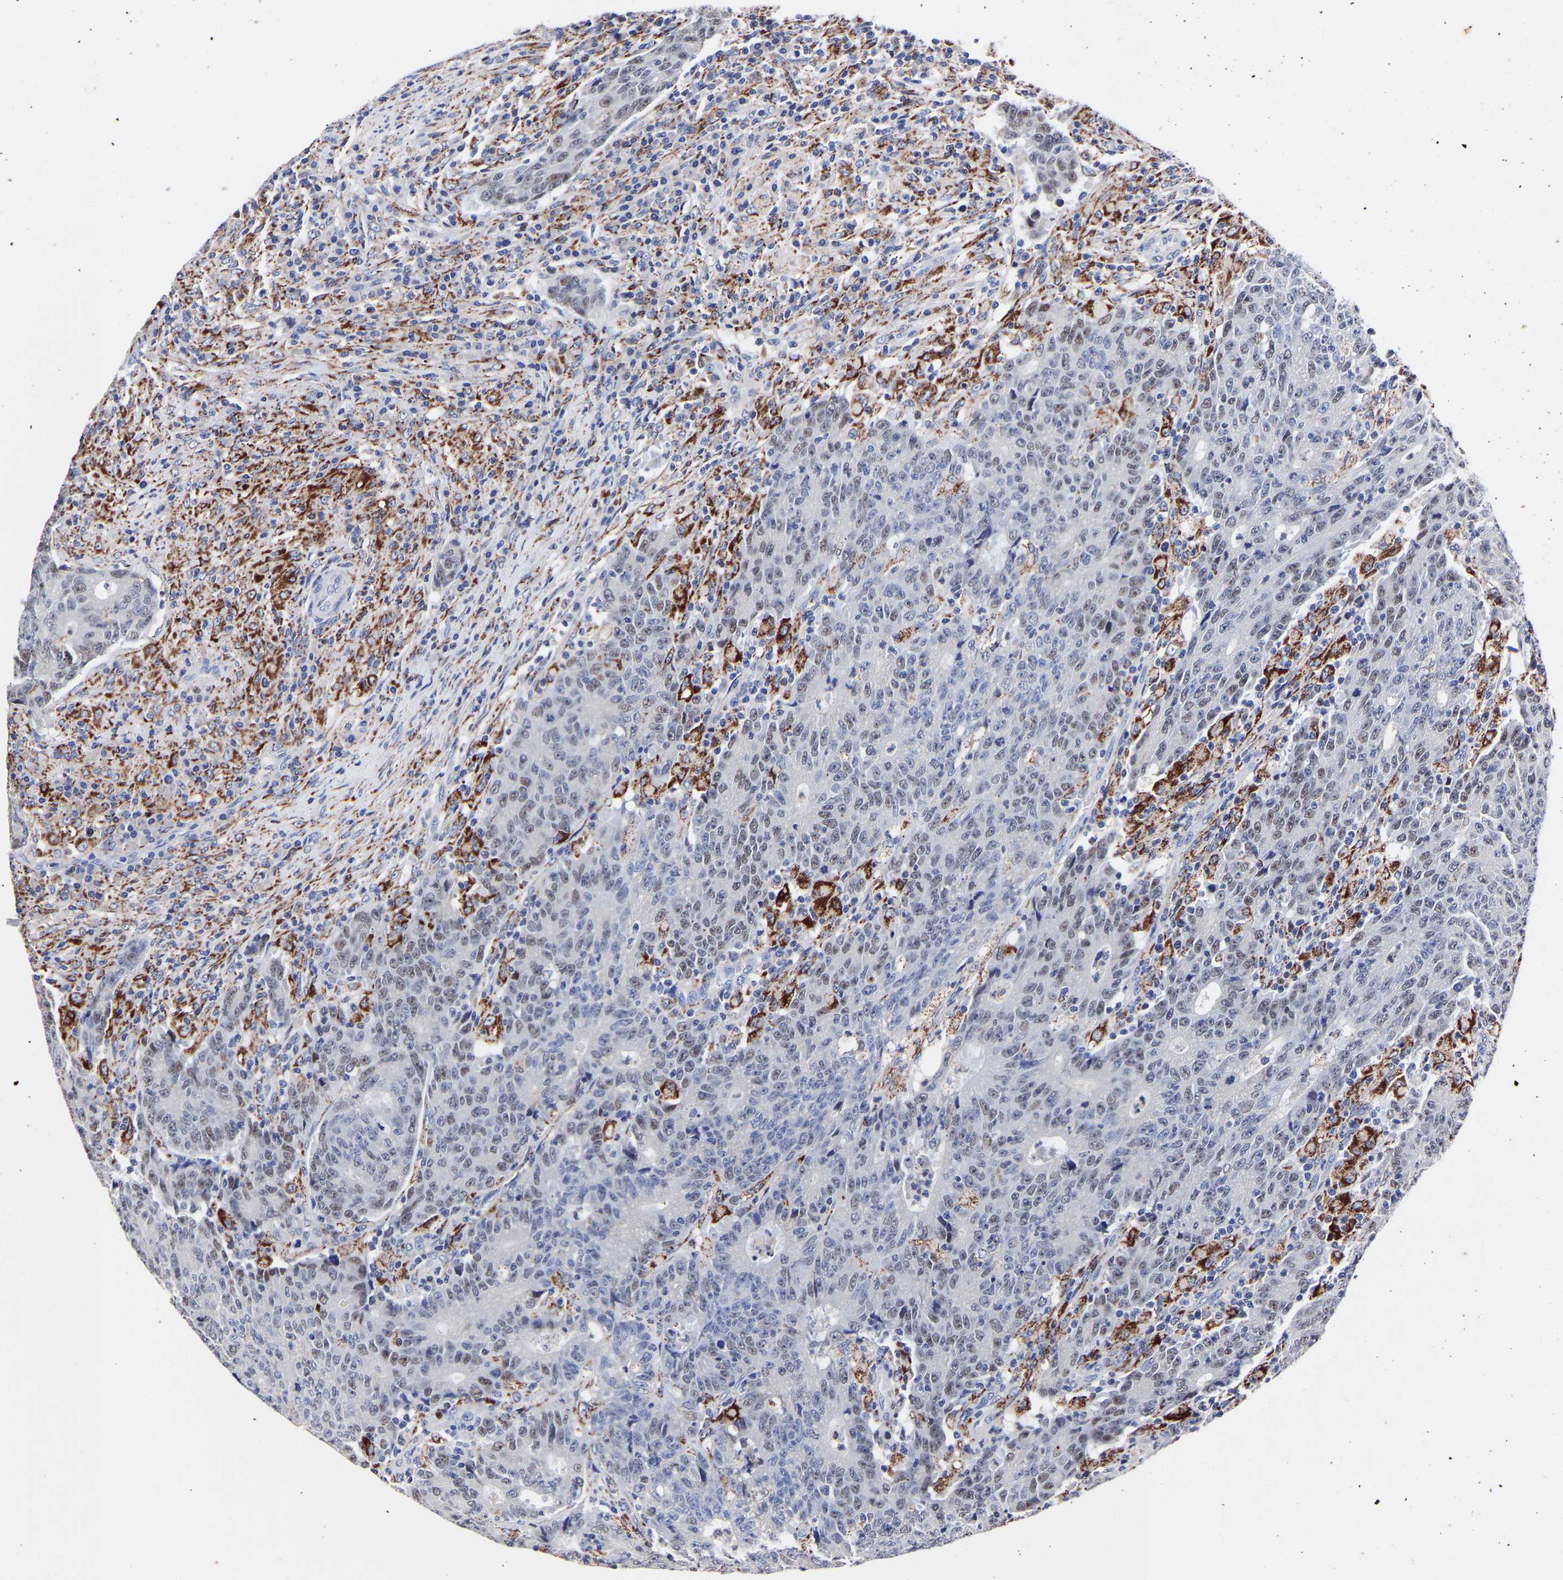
{"staining": {"intensity": "weak", "quantity": "<25%", "location": "nuclear"}, "tissue": "colorectal cancer", "cell_type": "Tumor cells", "image_type": "cancer", "snomed": [{"axis": "morphology", "description": "Normal tissue, NOS"}, {"axis": "morphology", "description": "Adenocarcinoma, NOS"}, {"axis": "topography", "description": "Colon"}], "caption": "This photomicrograph is of adenocarcinoma (colorectal) stained with immunohistochemistry to label a protein in brown with the nuclei are counter-stained blue. There is no positivity in tumor cells.", "gene": "SEM1", "patient": {"sex": "female", "age": 75}}